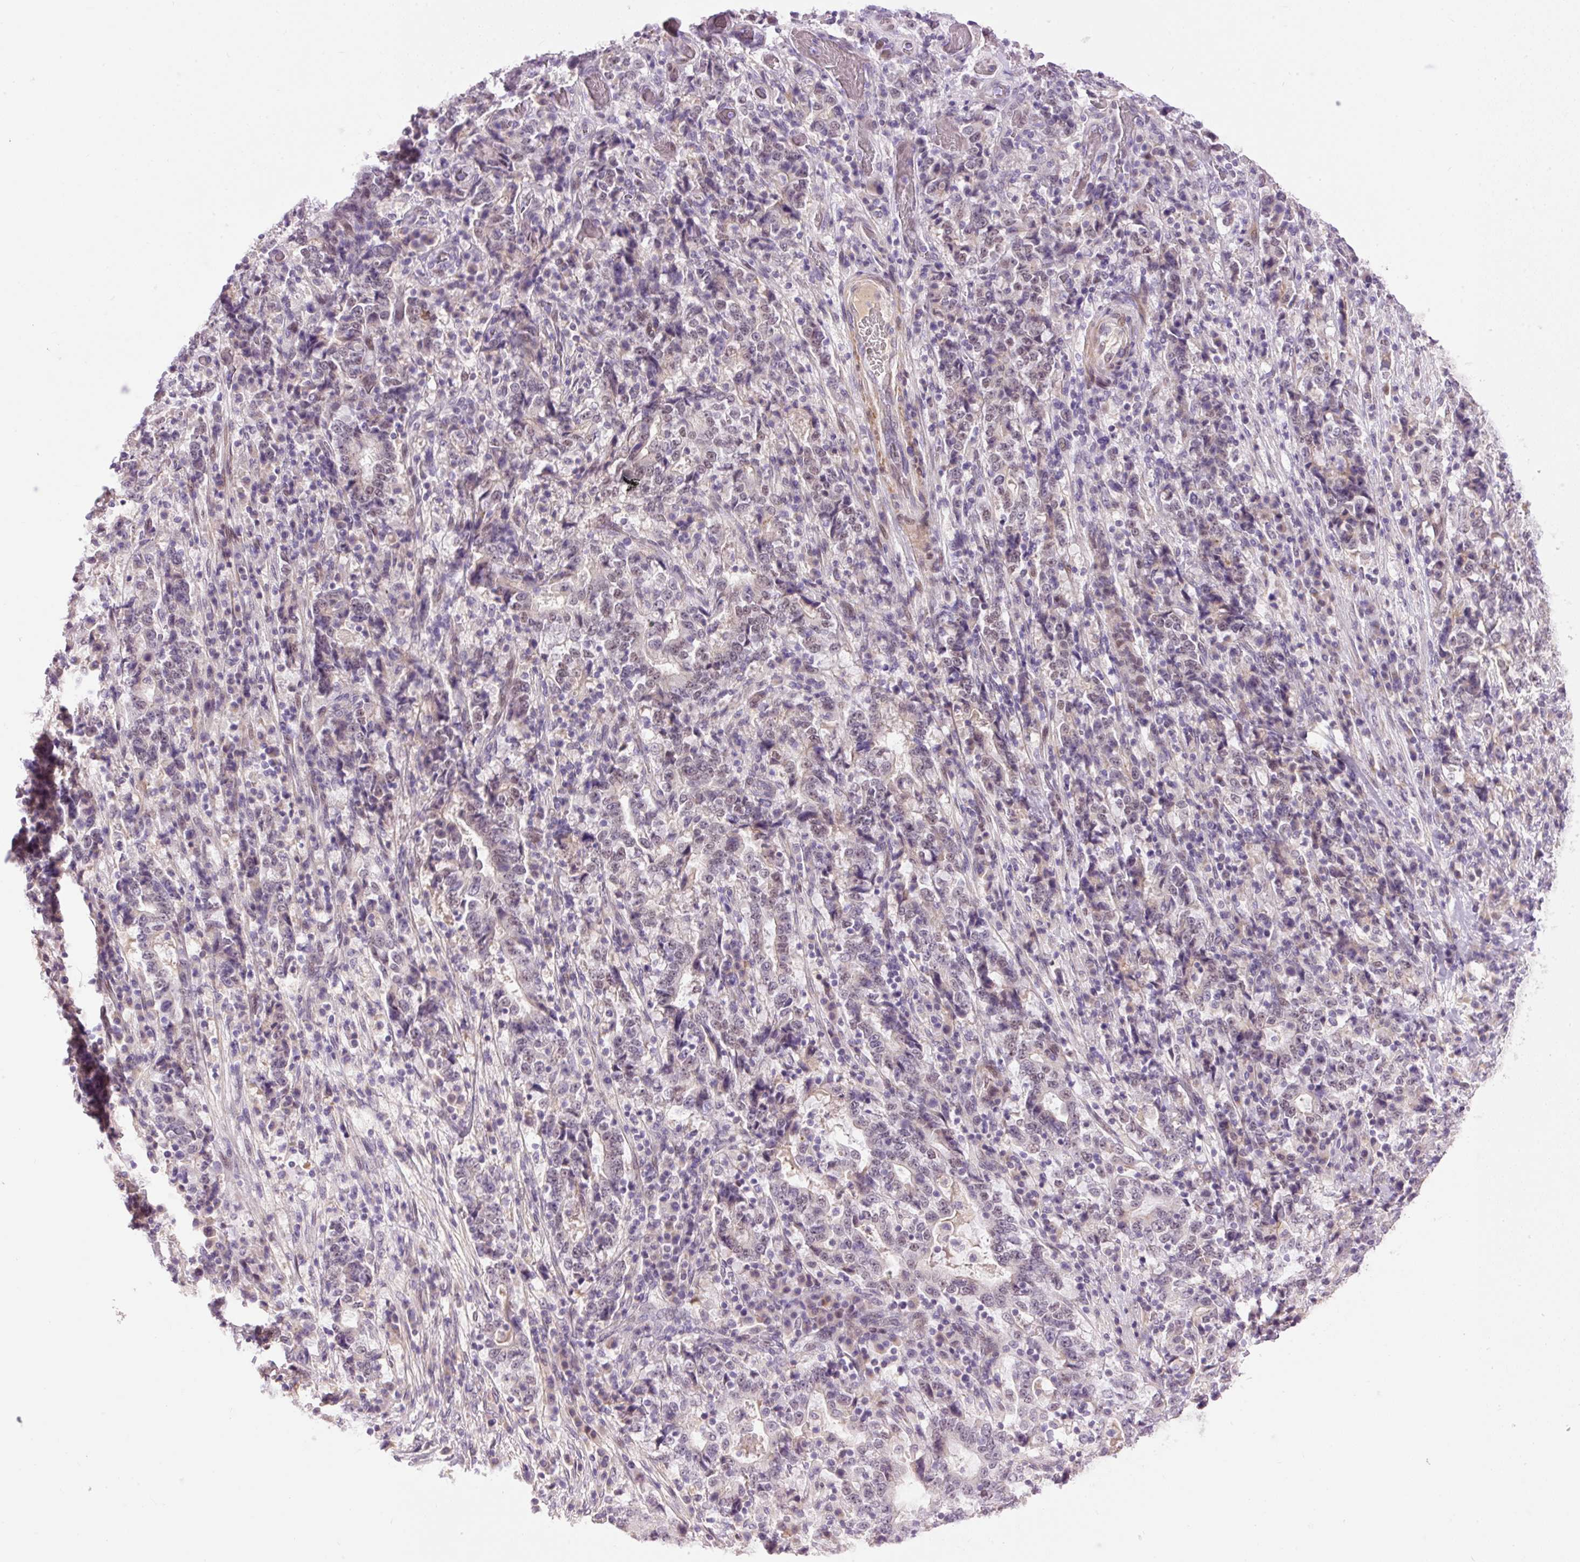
{"staining": {"intensity": "negative", "quantity": "none", "location": "none"}, "tissue": "stomach cancer", "cell_type": "Tumor cells", "image_type": "cancer", "snomed": [{"axis": "morphology", "description": "Normal tissue, NOS"}, {"axis": "morphology", "description": "Adenocarcinoma, NOS"}, {"axis": "topography", "description": "Stomach, upper"}, {"axis": "topography", "description": "Stomach"}], "caption": "Immunohistochemistry of stomach cancer (adenocarcinoma) demonstrates no positivity in tumor cells. Brightfield microscopy of immunohistochemistry stained with DAB (brown) and hematoxylin (blue), captured at high magnification.", "gene": "HNF1A", "patient": {"sex": "male", "age": 59}}